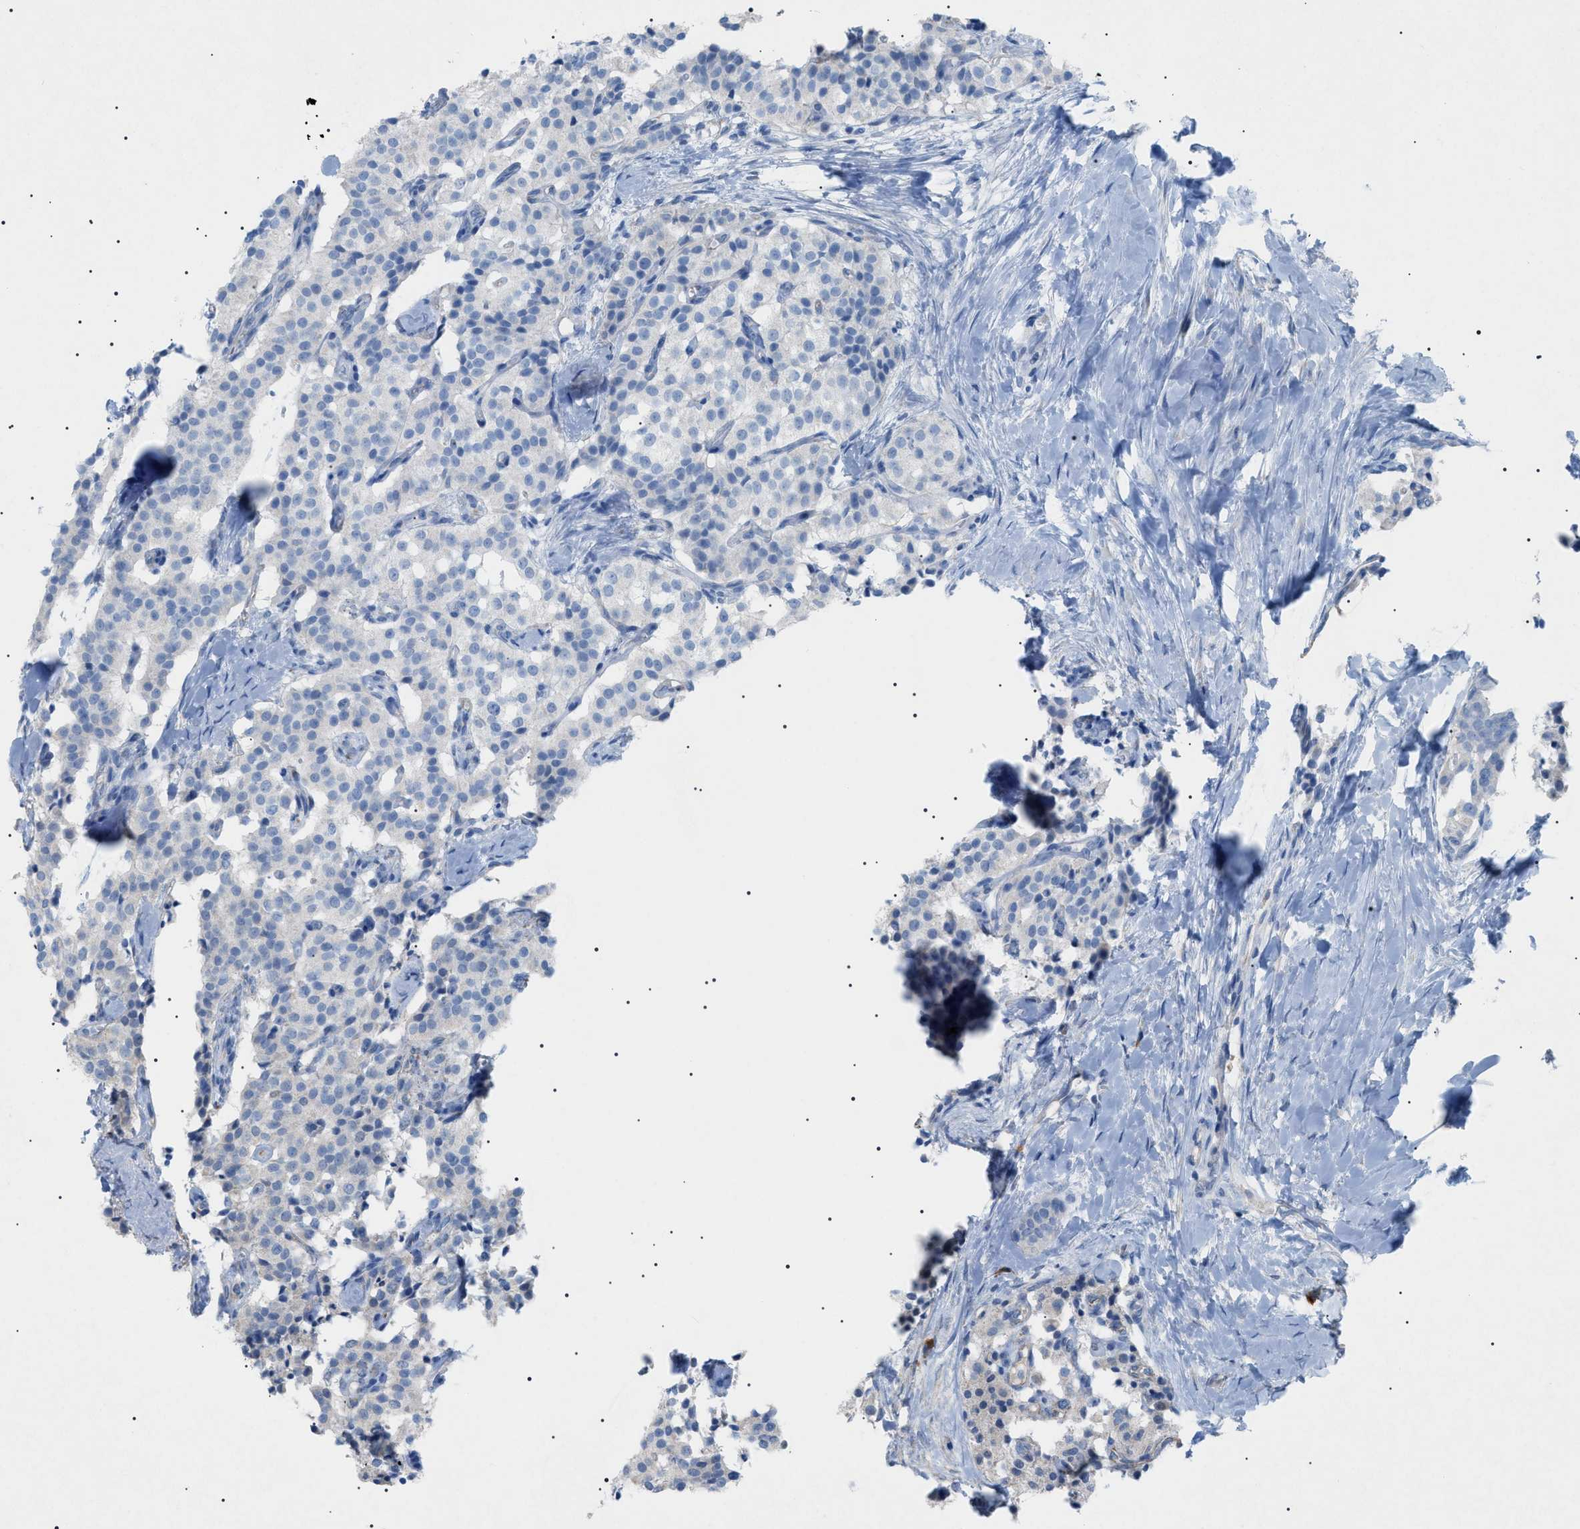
{"staining": {"intensity": "negative", "quantity": "none", "location": "none"}, "tissue": "carcinoid", "cell_type": "Tumor cells", "image_type": "cancer", "snomed": [{"axis": "morphology", "description": "Carcinoid, malignant, NOS"}, {"axis": "topography", "description": "Lung"}], "caption": "Immunohistochemical staining of carcinoid demonstrates no significant positivity in tumor cells.", "gene": "ADAMTS1", "patient": {"sex": "male", "age": 30}}